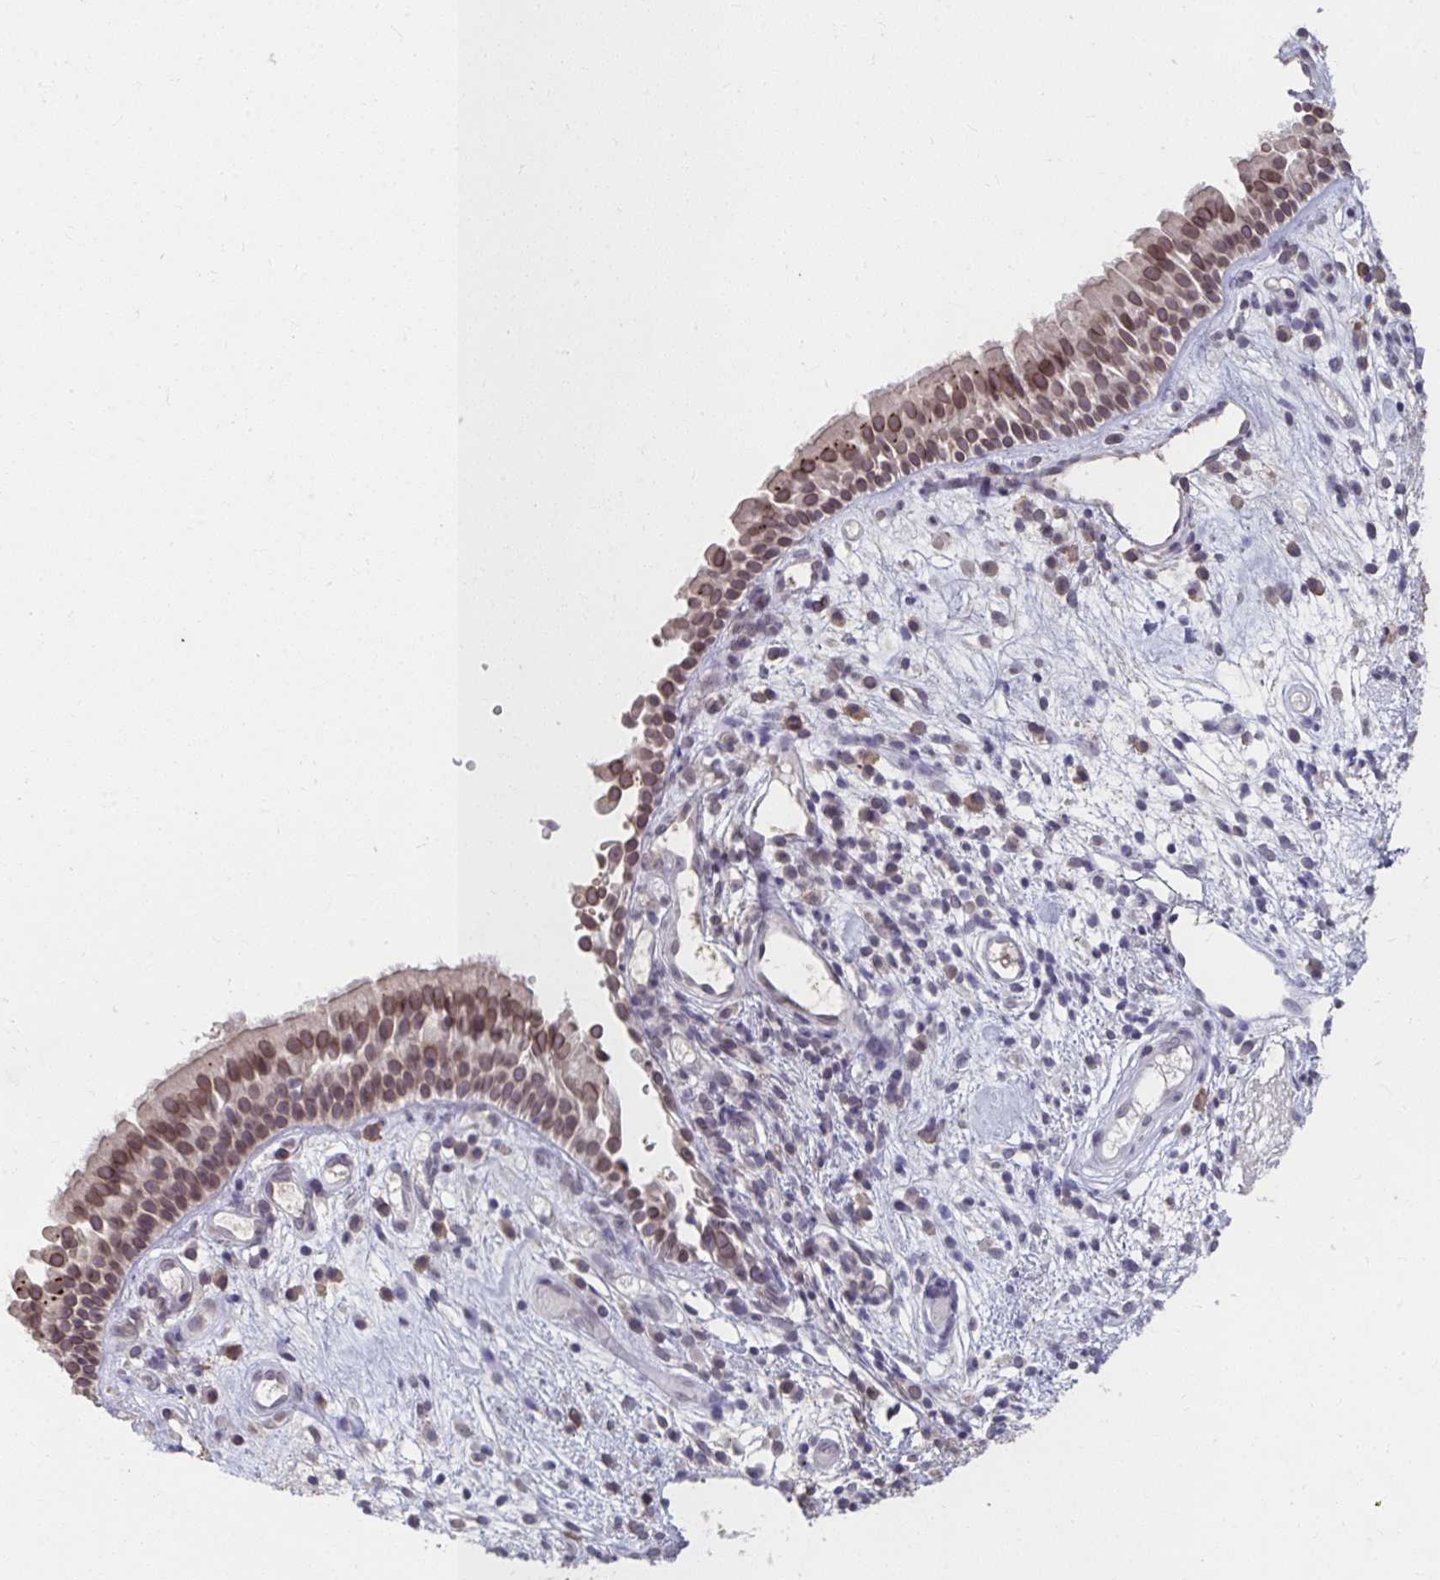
{"staining": {"intensity": "moderate", "quantity": ">75%", "location": "nuclear"}, "tissue": "nasopharynx", "cell_type": "Respiratory epithelial cells", "image_type": "normal", "snomed": [{"axis": "morphology", "description": "Normal tissue, NOS"}, {"axis": "morphology", "description": "Inflammation, NOS"}, {"axis": "topography", "description": "Nasopharynx"}], "caption": "Protein analysis of normal nasopharynx reveals moderate nuclear positivity in about >75% of respiratory epithelial cells.", "gene": "NUP133", "patient": {"sex": "male", "age": 54}}